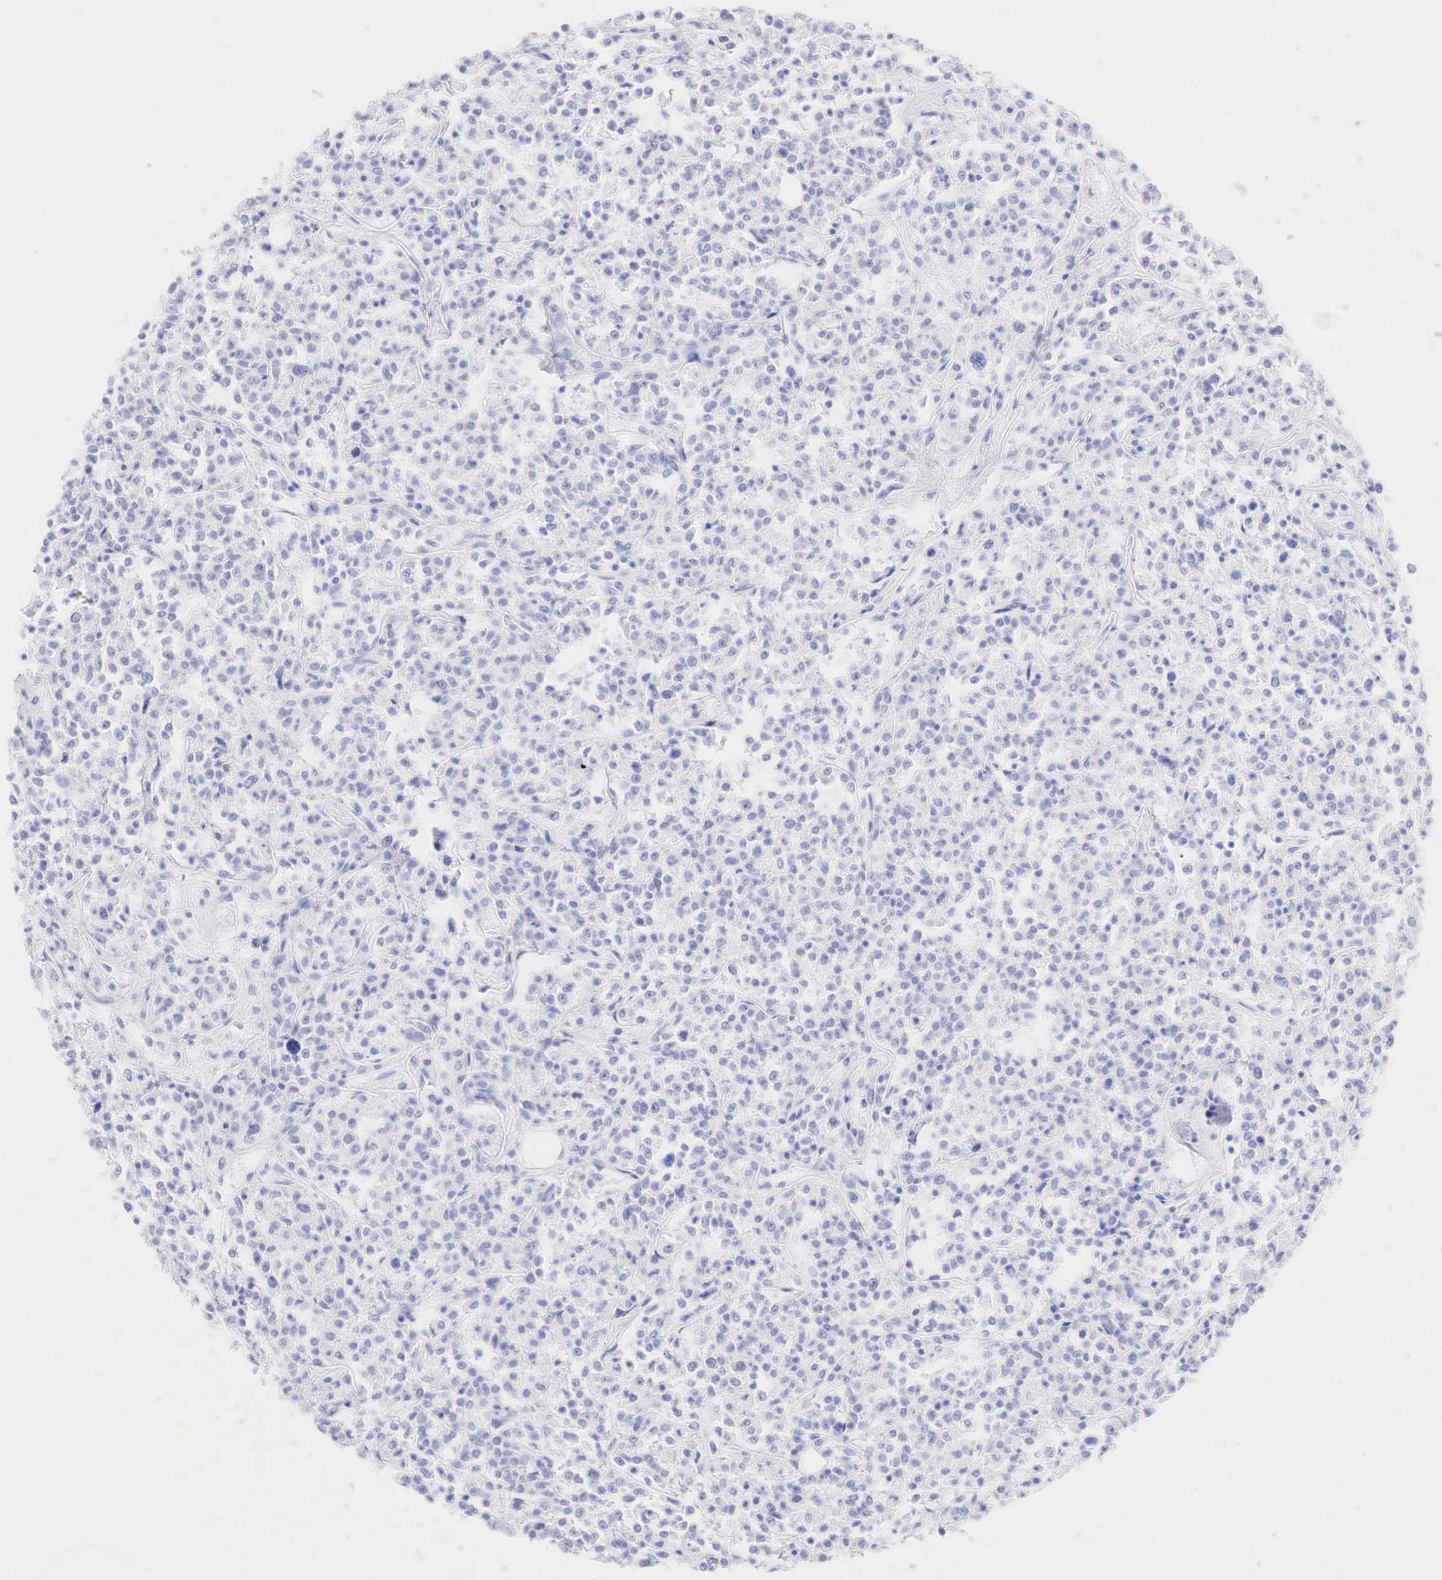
{"staining": {"intensity": "negative", "quantity": "none", "location": "none"}, "tissue": "lymphoma", "cell_type": "Tumor cells", "image_type": "cancer", "snomed": [{"axis": "morphology", "description": "Malignant lymphoma, non-Hodgkin's type, Low grade"}, {"axis": "topography", "description": "Small intestine"}], "caption": "Immunohistochemical staining of malignant lymphoma, non-Hodgkin's type (low-grade) shows no significant positivity in tumor cells.", "gene": "KRT14", "patient": {"sex": "female", "age": 59}}